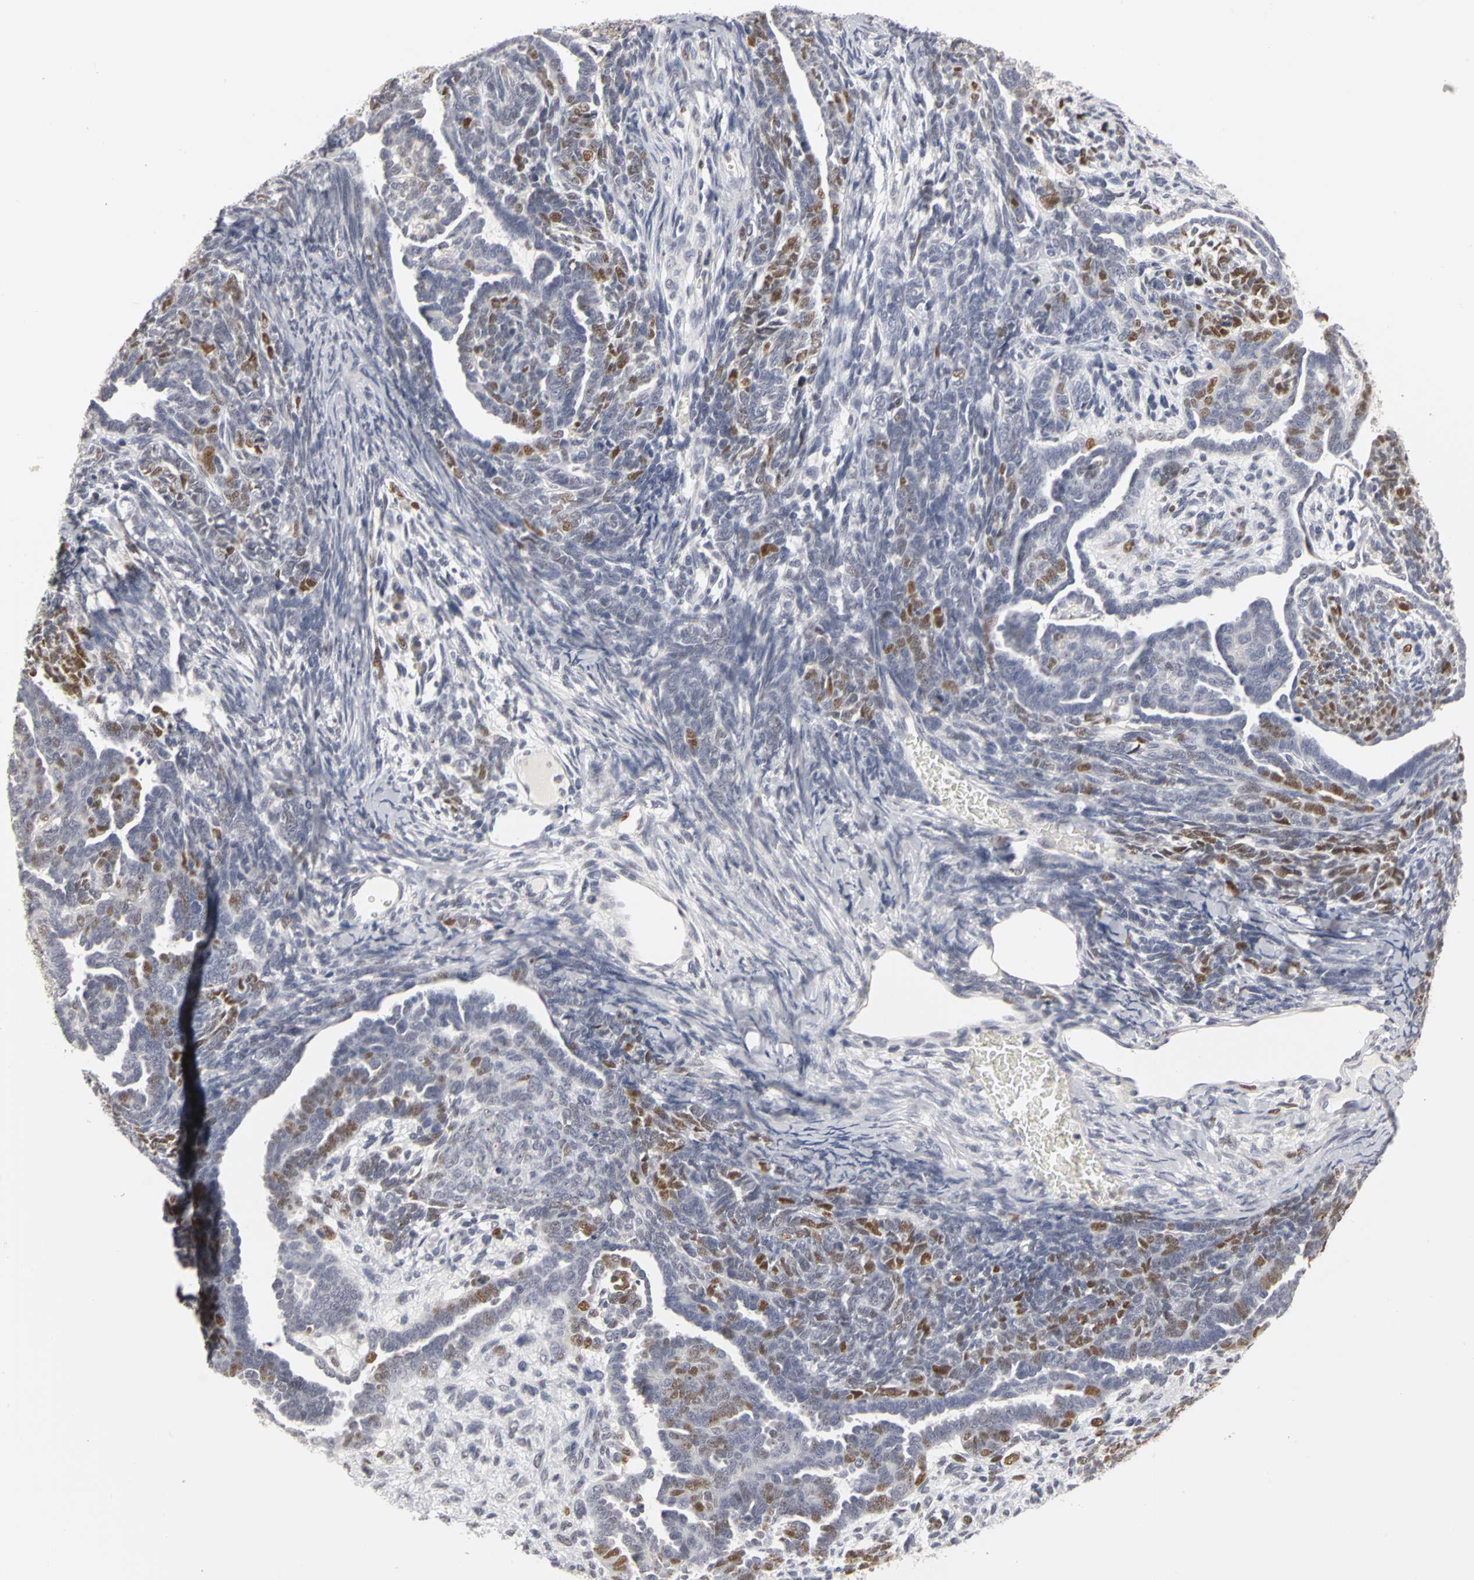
{"staining": {"intensity": "moderate", "quantity": "25%-75%", "location": "nuclear"}, "tissue": "endometrial cancer", "cell_type": "Tumor cells", "image_type": "cancer", "snomed": [{"axis": "morphology", "description": "Neoplasm, malignant, NOS"}, {"axis": "topography", "description": "Endometrium"}], "caption": "This image shows IHC staining of neoplasm (malignant) (endometrial), with medium moderate nuclear positivity in about 25%-75% of tumor cells.", "gene": "MCM6", "patient": {"sex": "female", "age": 74}}